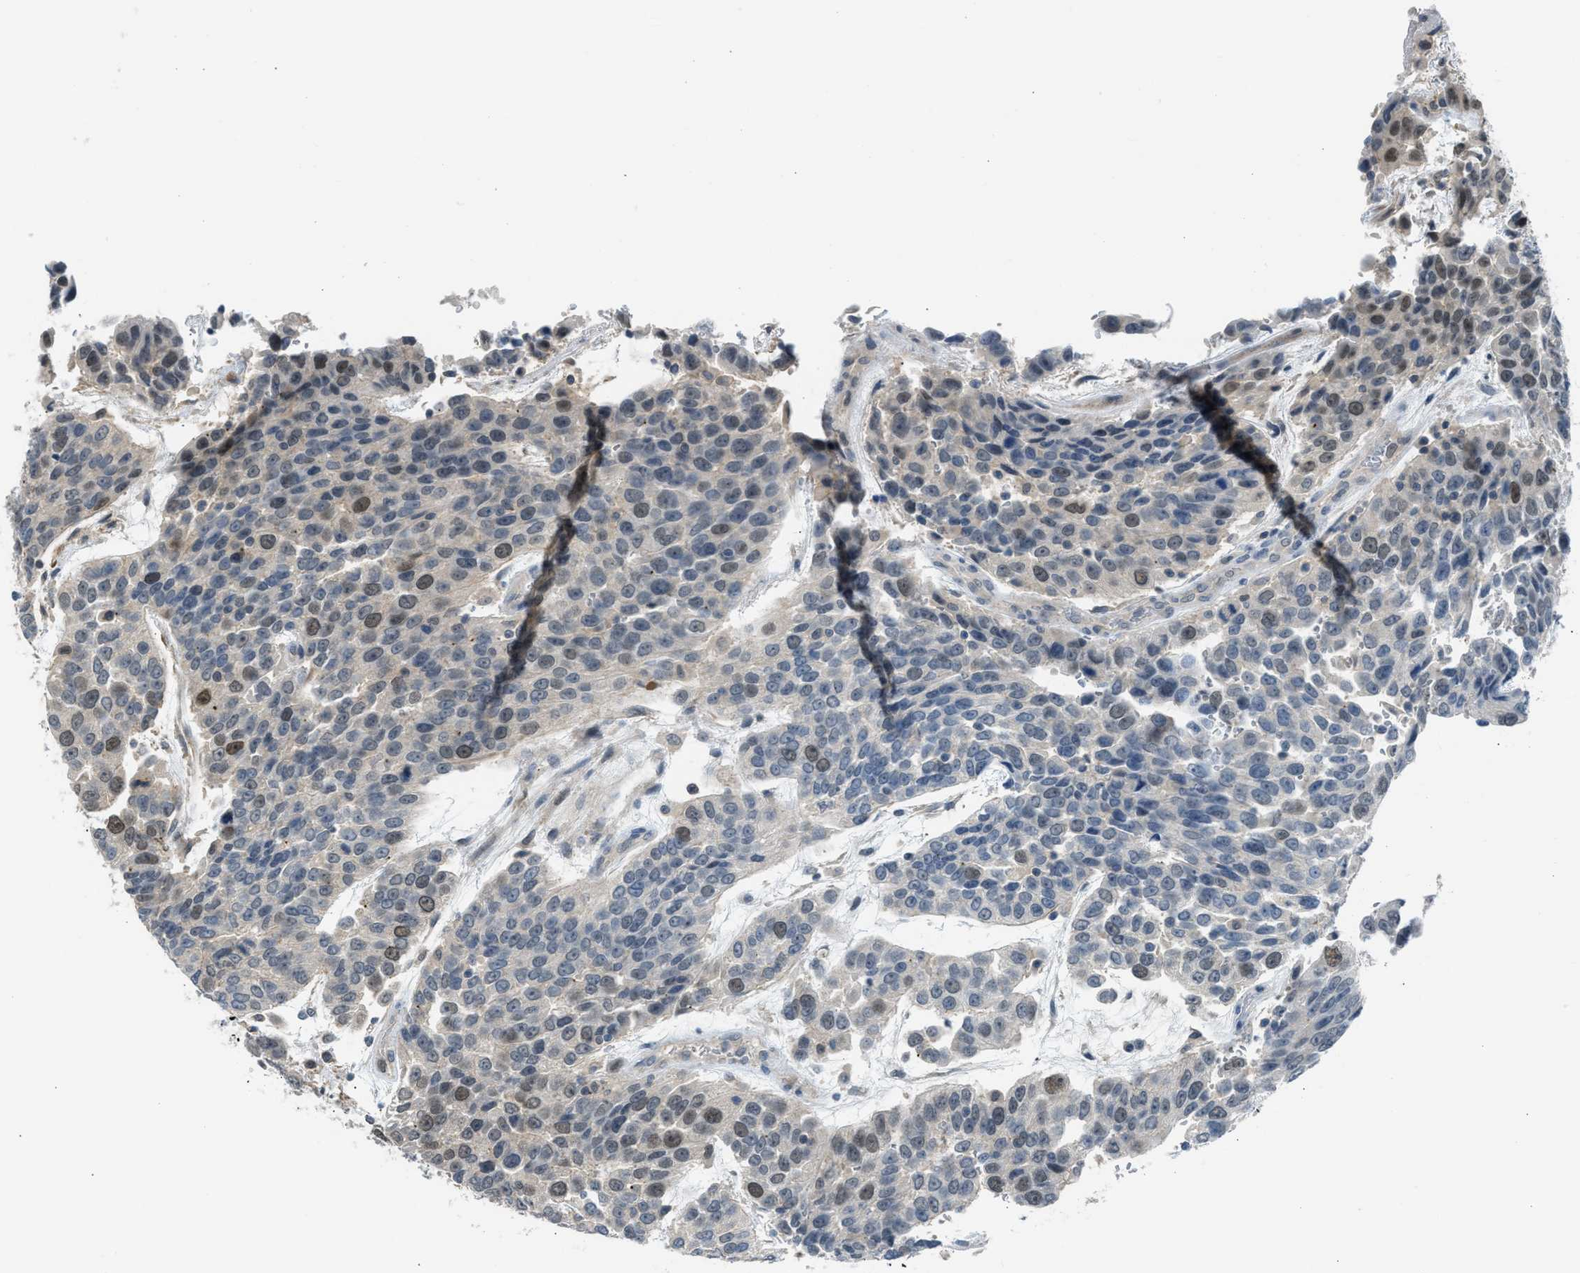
{"staining": {"intensity": "weak", "quantity": "25%-75%", "location": "cytoplasmic/membranous,nuclear"}, "tissue": "urothelial cancer", "cell_type": "Tumor cells", "image_type": "cancer", "snomed": [{"axis": "morphology", "description": "Urothelial carcinoma, High grade"}, {"axis": "topography", "description": "Urinary bladder"}], "caption": "This is a histology image of immunohistochemistry (IHC) staining of urothelial cancer, which shows weak staining in the cytoplasmic/membranous and nuclear of tumor cells.", "gene": "TTBK2", "patient": {"sex": "female", "age": 80}}